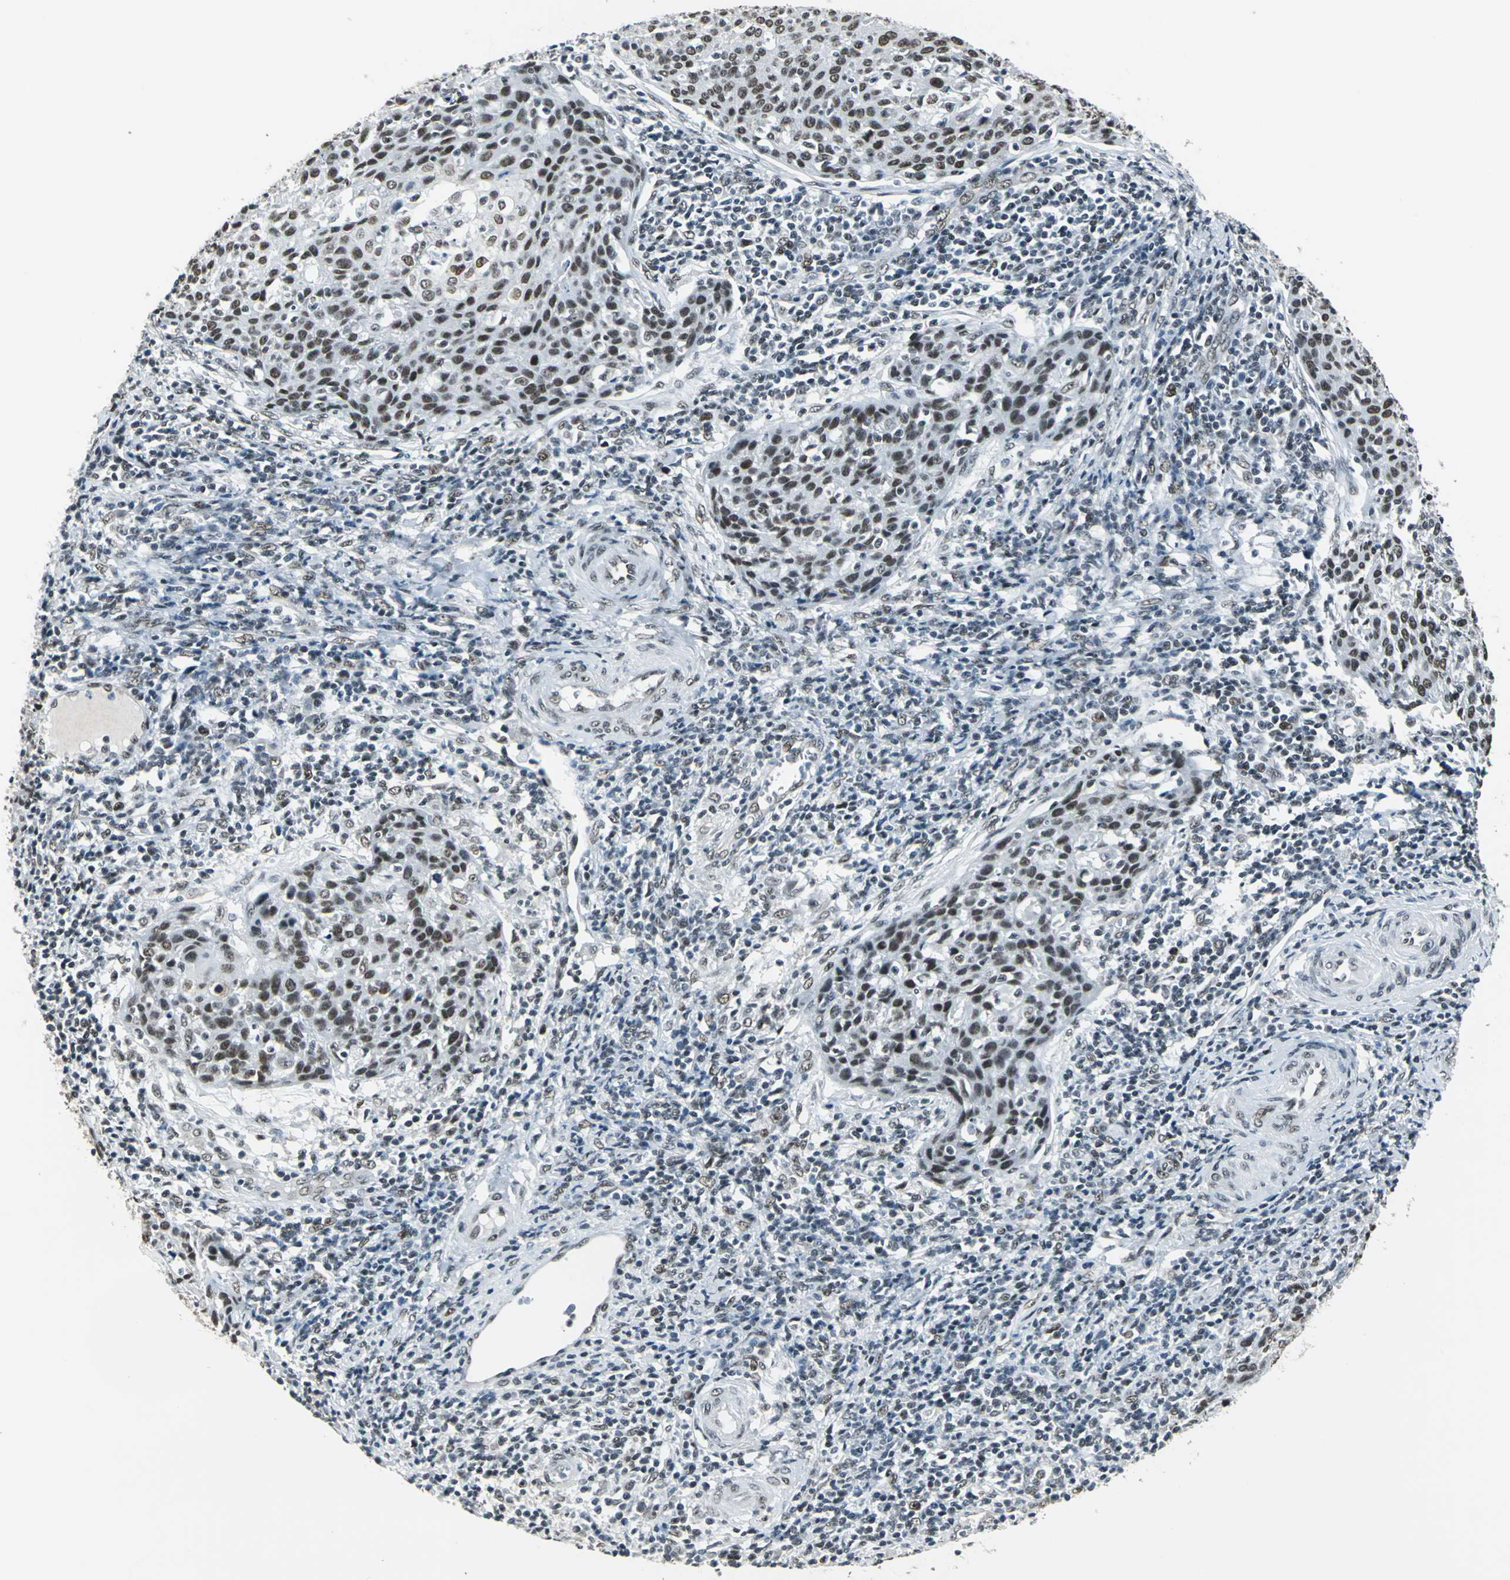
{"staining": {"intensity": "moderate", "quantity": ">75%", "location": "nuclear"}, "tissue": "cervical cancer", "cell_type": "Tumor cells", "image_type": "cancer", "snomed": [{"axis": "morphology", "description": "Squamous cell carcinoma, NOS"}, {"axis": "topography", "description": "Cervix"}], "caption": "Immunohistochemistry of human cervical cancer demonstrates medium levels of moderate nuclear positivity in about >75% of tumor cells.", "gene": "ADNP", "patient": {"sex": "female", "age": 38}}